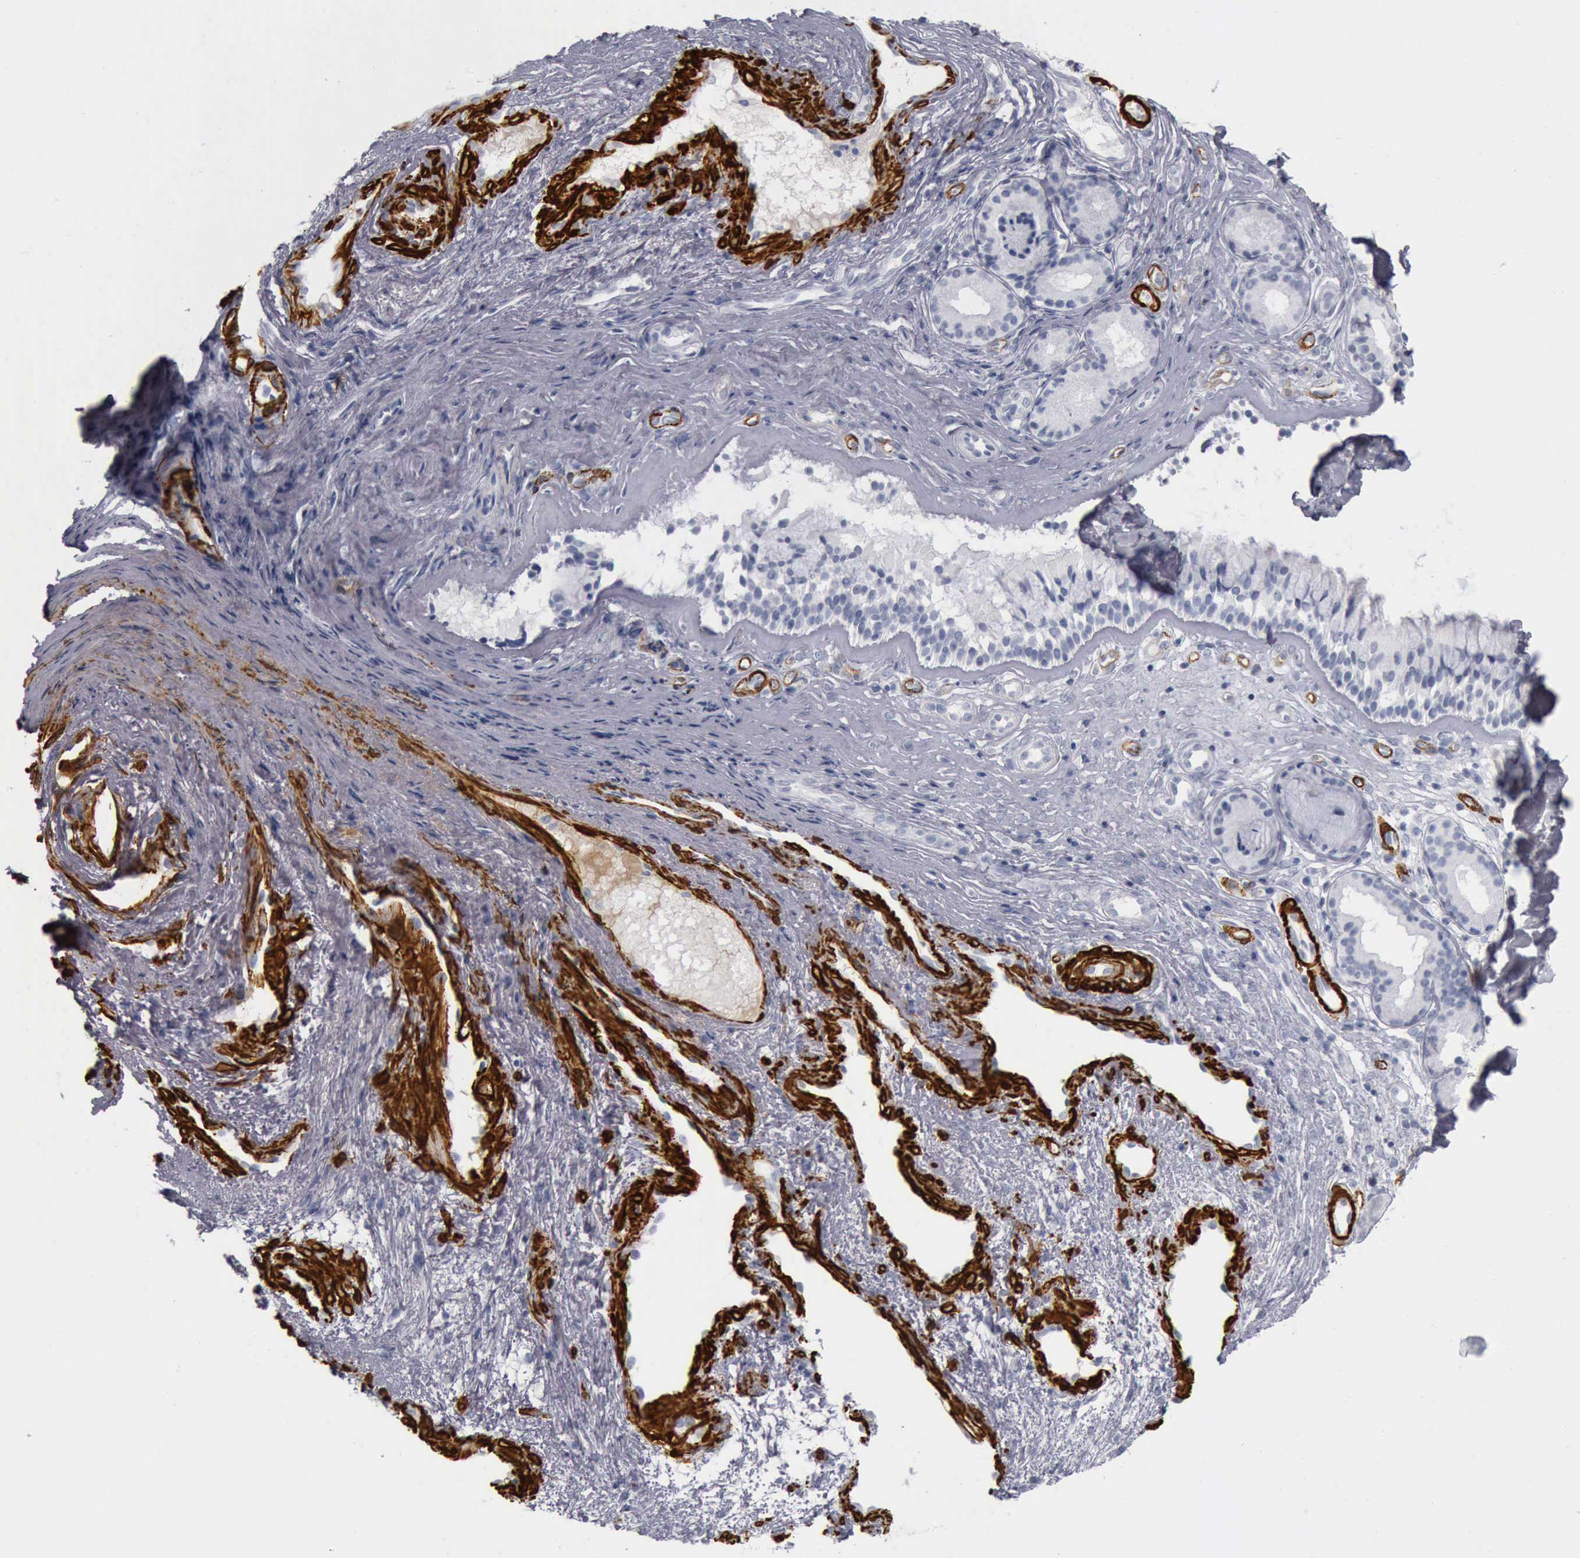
{"staining": {"intensity": "negative", "quantity": "none", "location": "none"}, "tissue": "nasopharynx", "cell_type": "Respiratory epithelial cells", "image_type": "normal", "snomed": [{"axis": "morphology", "description": "Normal tissue, NOS"}, {"axis": "topography", "description": "Nasopharynx"}], "caption": "The immunohistochemistry image has no significant staining in respiratory epithelial cells of nasopharynx.", "gene": "CALD1", "patient": {"sex": "female", "age": 78}}